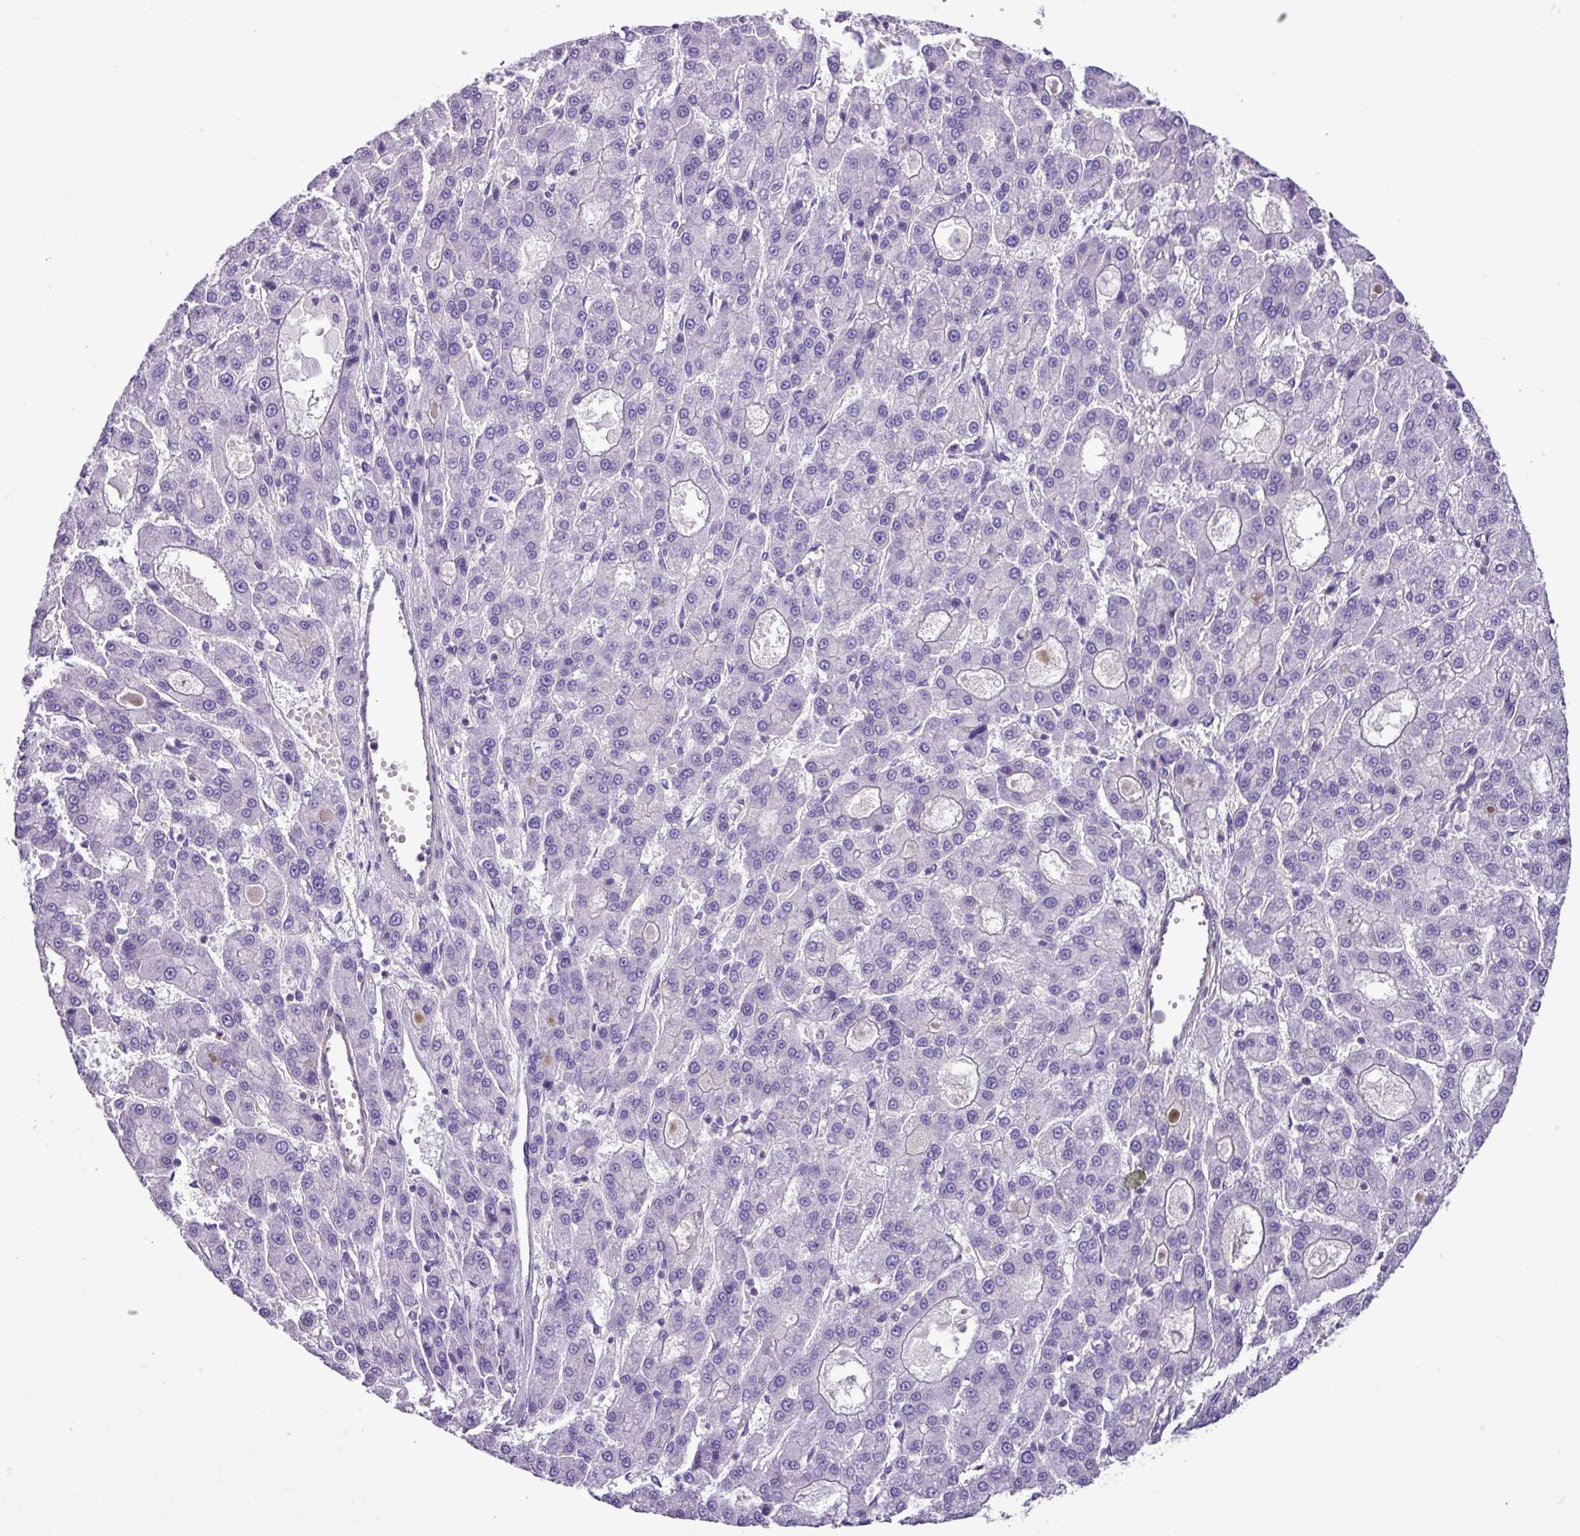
{"staining": {"intensity": "negative", "quantity": "none", "location": "none"}, "tissue": "liver cancer", "cell_type": "Tumor cells", "image_type": "cancer", "snomed": [{"axis": "morphology", "description": "Carcinoma, Hepatocellular, NOS"}, {"axis": "topography", "description": "Liver"}], "caption": "Tumor cells are negative for brown protein staining in liver hepatocellular carcinoma.", "gene": "ZNF334", "patient": {"sex": "male", "age": 70}}